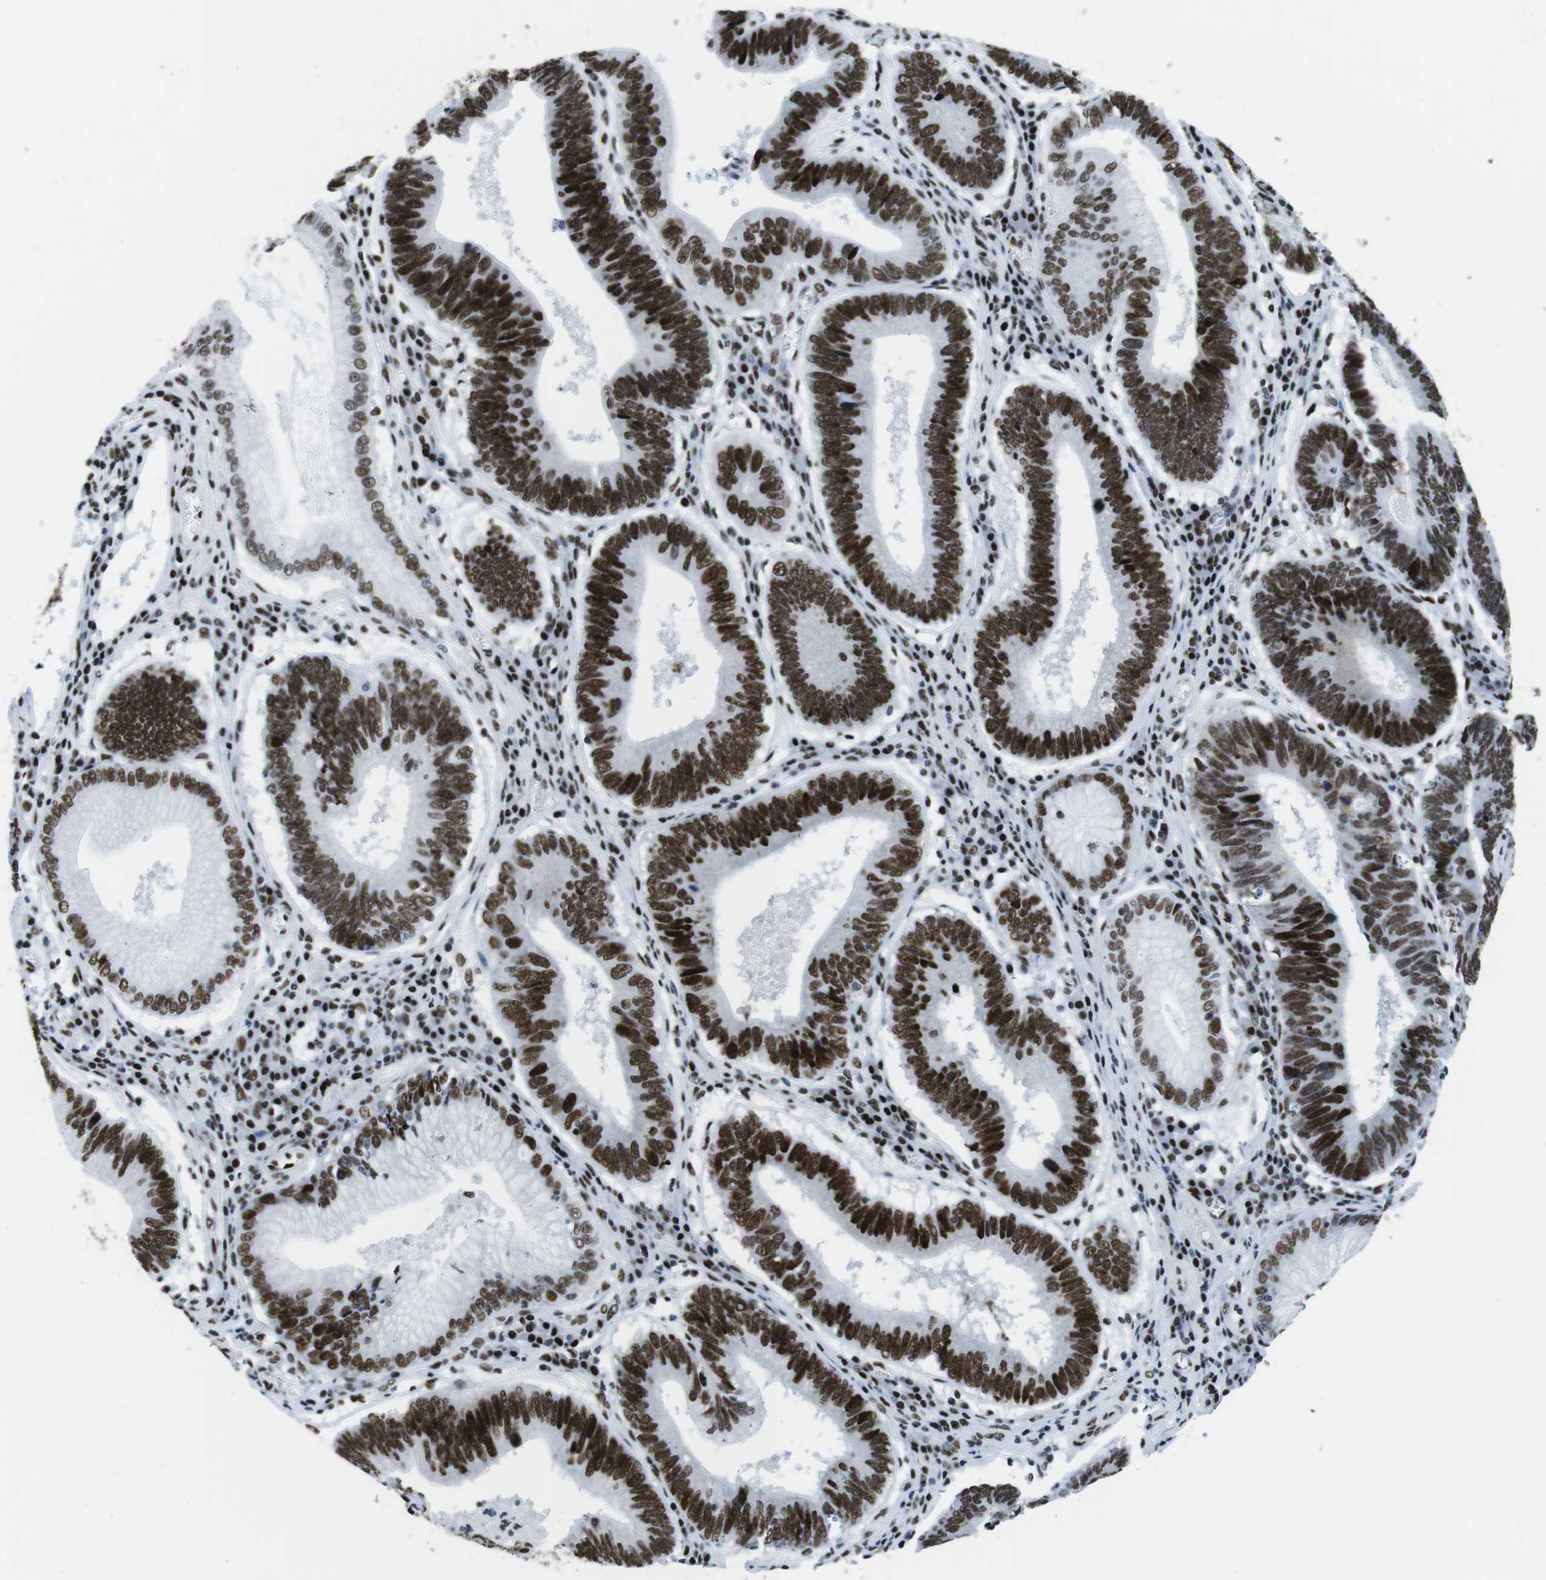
{"staining": {"intensity": "strong", "quantity": ">75%", "location": "nuclear"}, "tissue": "stomach cancer", "cell_type": "Tumor cells", "image_type": "cancer", "snomed": [{"axis": "morphology", "description": "Adenocarcinoma, NOS"}, {"axis": "topography", "description": "Stomach"}], "caption": "Immunohistochemistry (IHC) histopathology image of neoplastic tissue: human stomach adenocarcinoma stained using IHC displays high levels of strong protein expression localized specifically in the nuclear of tumor cells, appearing as a nuclear brown color.", "gene": "CITED2", "patient": {"sex": "male", "age": 59}}